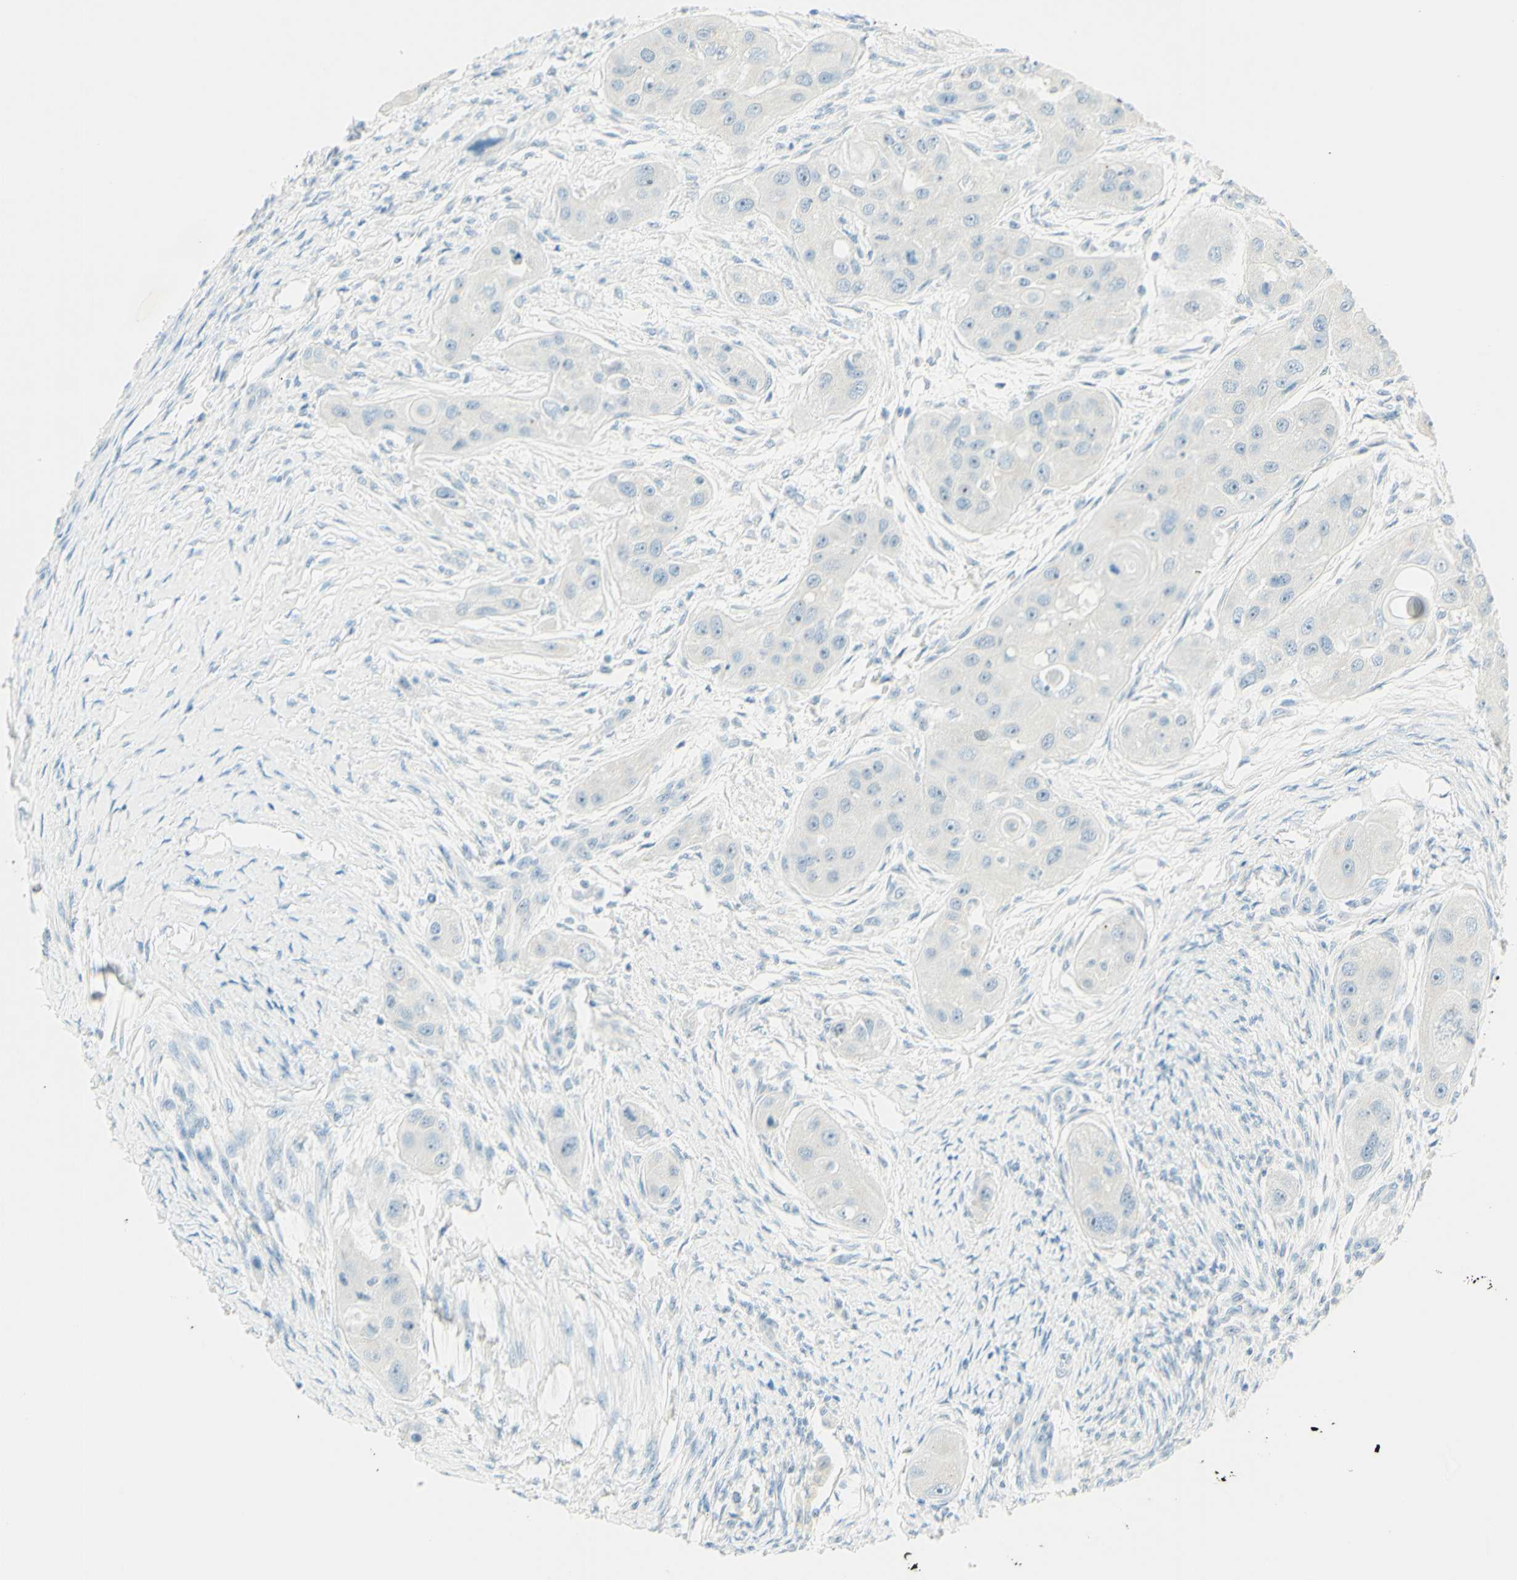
{"staining": {"intensity": "negative", "quantity": "none", "location": "none"}, "tissue": "head and neck cancer", "cell_type": "Tumor cells", "image_type": "cancer", "snomed": [{"axis": "morphology", "description": "Normal tissue, NOS"}, {"axis": "morphology", "description": "Squamous cell carcinoma, NOS"}, {"axis": "topography", "description": "Skeletal muscle"}, {"axis": "topography", "description": "Head-Neck"}], "caption": "Immunohistochemical staining of human squamous cell carcinoma (head and neck) reveals no significant staining in tumor cells.", "gene": "FMR1NB", "patient": {"sex": "male", "age": 51}}